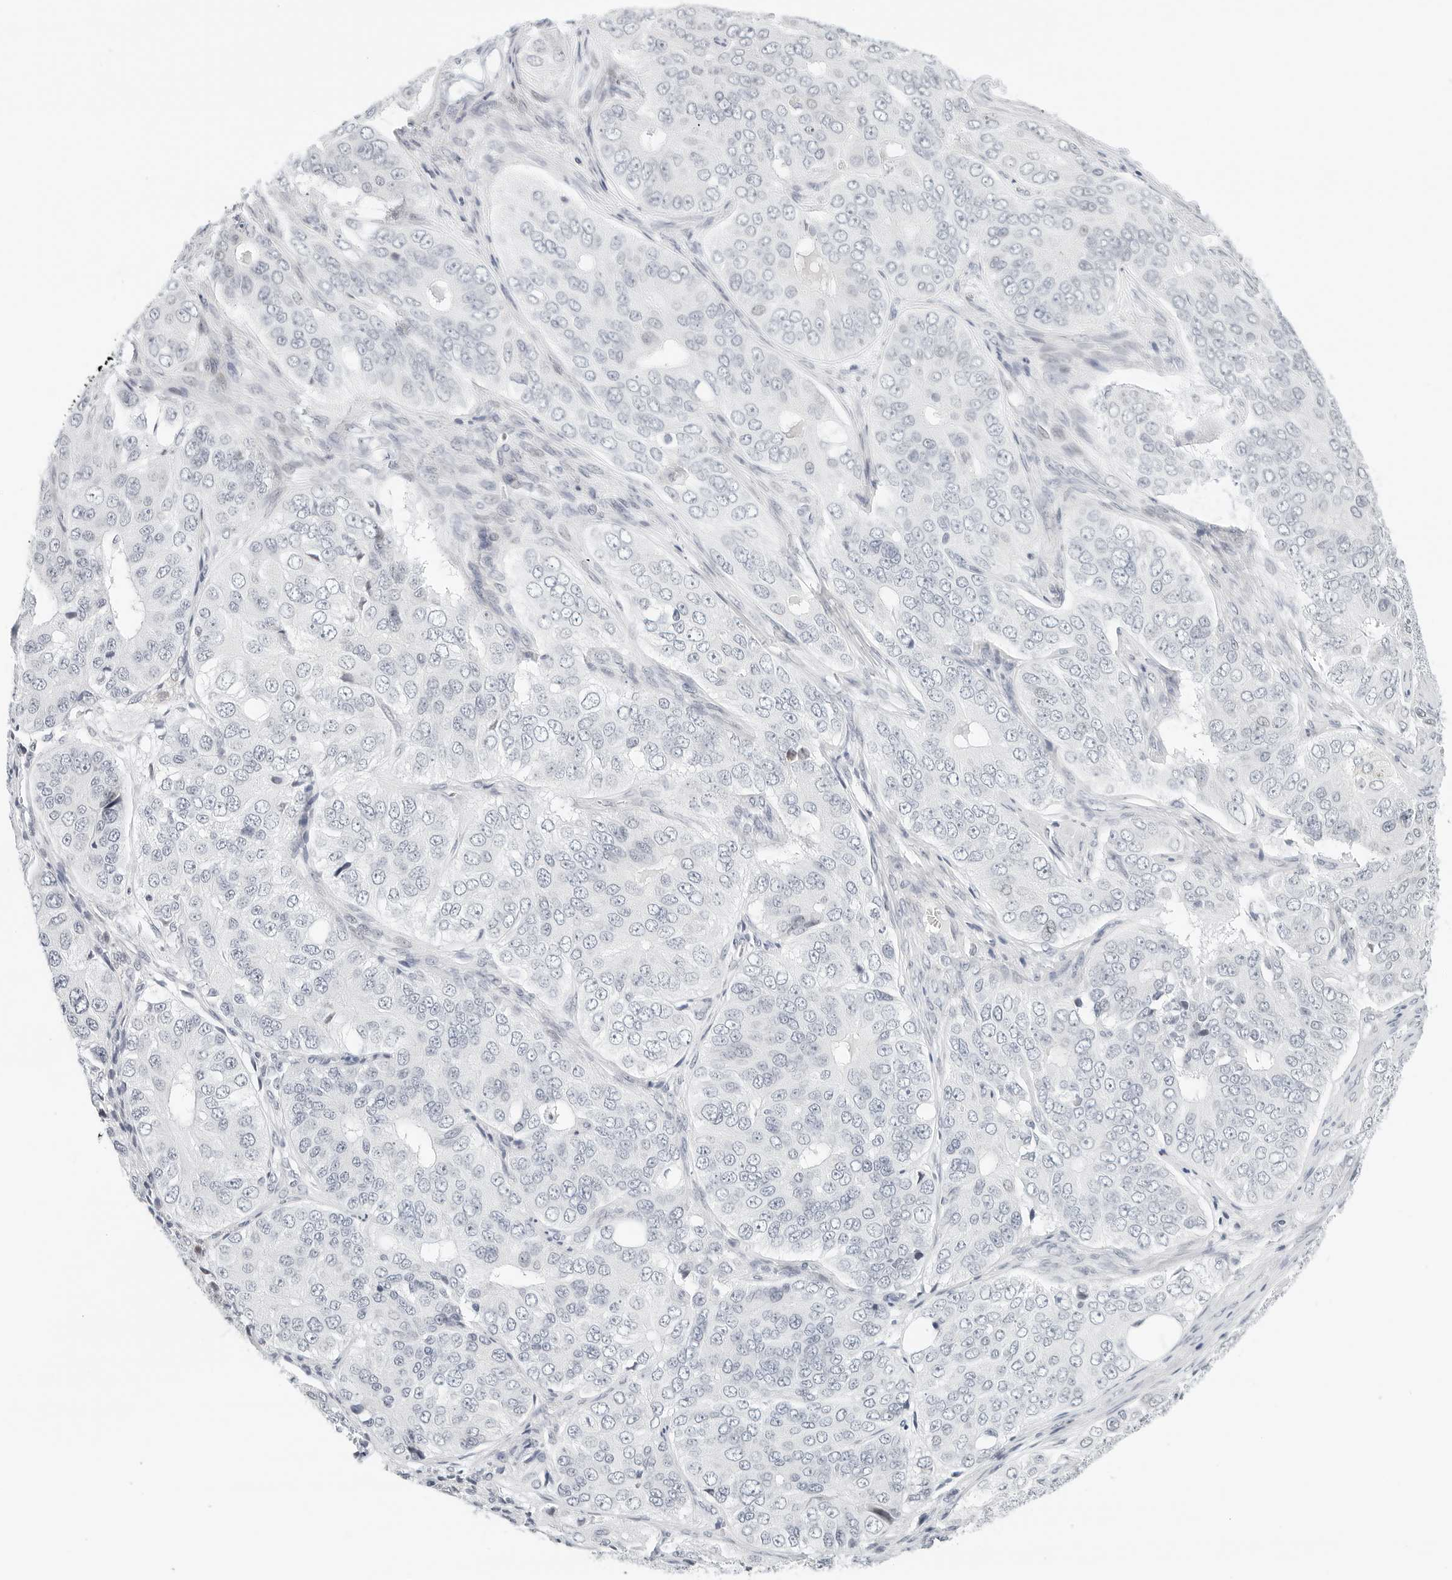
{"staining": {"intensity": "negative", "quantity": "none", "location": "none"}, "tissue": "ovarian cancer", "cell_type": "Tumor cells", "image_type": "cancer", "snomed": [{"axis": "morphology", "description": "Carcinoma, endometroid"}, {"axis": "topography", "description": "Ovary"}], "caption": "Protein analysis of endometroid carcinoma (ovarian) exhibits no significant expression in tumor cells.", "gene": "PARP10", "patient": {"sex": "female", "age": 51}}